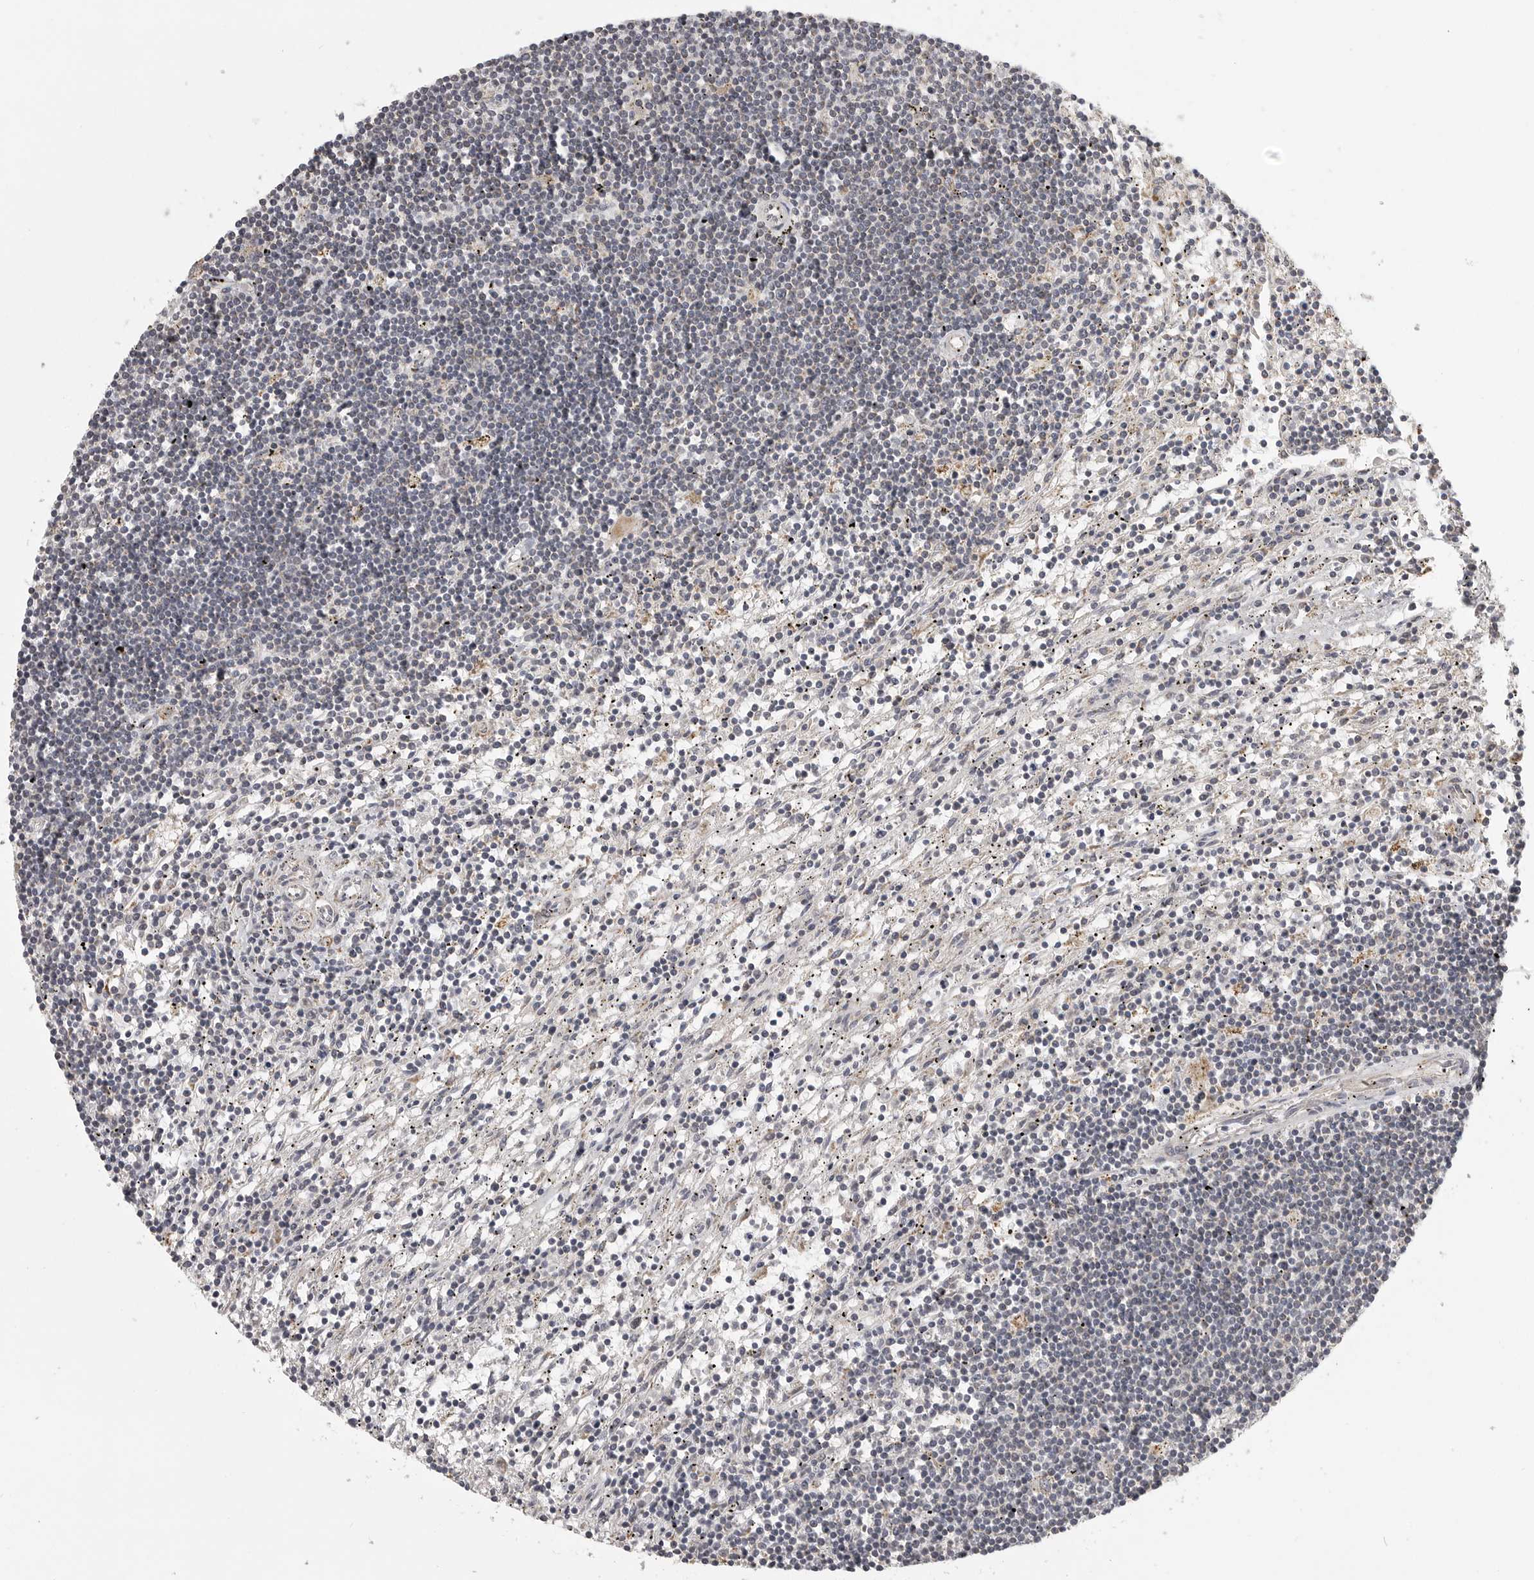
{"staining": {"intensity": "negative", "quantity": "none", "location": "none"}, "tissue": "lymphoma", "cell_type": "Tumor cells", "image_type": "cancer", "snomed": [{"axis": "morphology", "description": "Malignant lymphoma, non-Hodgkin's type, Low grade"}, {"axis": "topography", "description": "Spleen"}], "caption": "IHC micrograph of neoplastic tissue: low-grade malignant lymphoma, non-Hodgkin's type stained with DAB (3,3'-diaminobenzidine) exhibits no significant protein expression in tumor cells. Brightfield microscopy of immunohistochemistry (IHC) stained with DAB (3,3'-diaminobenzidine) (brown) and hematoxylin (blue), captured at high magnification.", "gene": "POLE2", "patient": {"sex": "male", "age": 76}}